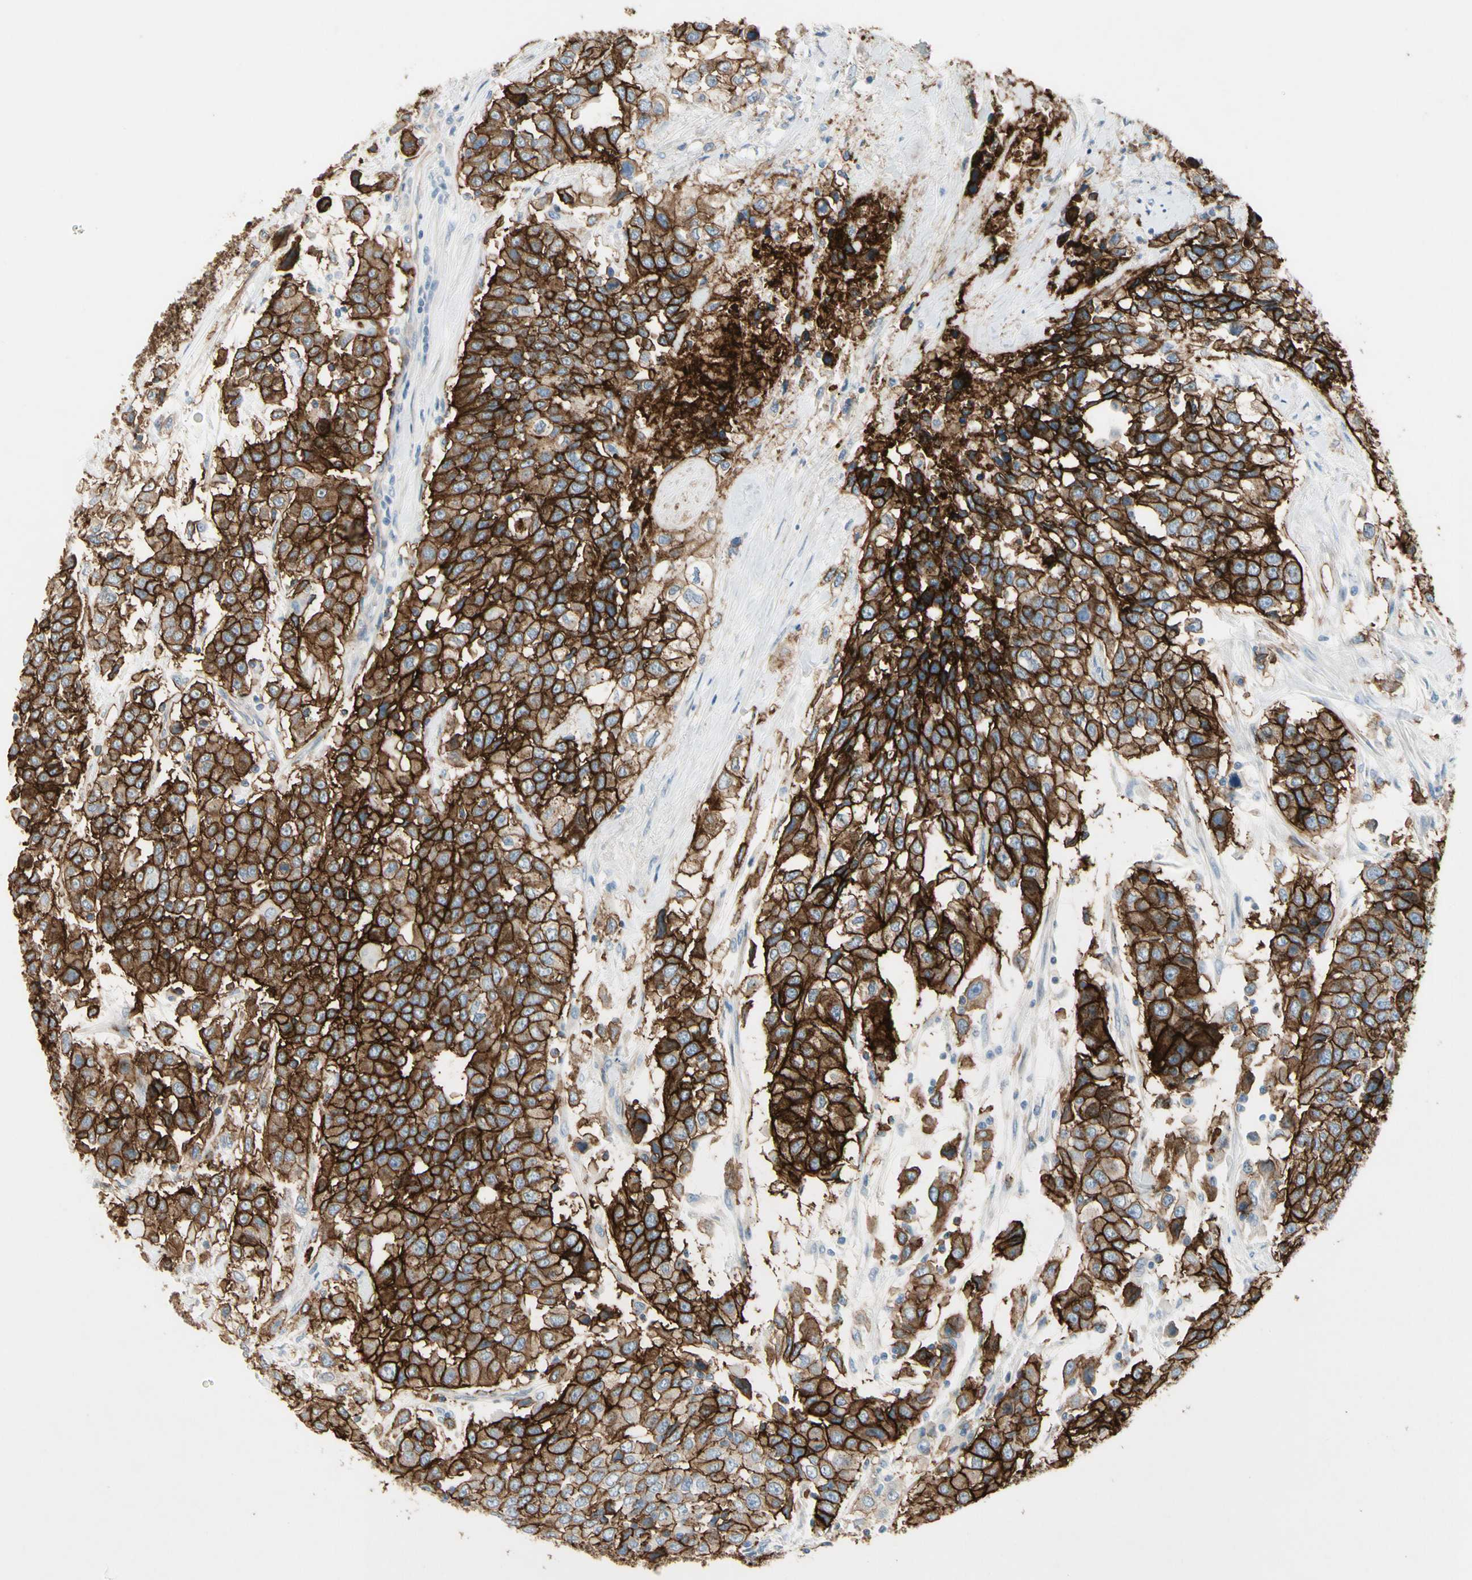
{"staining": {"intensity": "strong", "quantity": ">75%", "location": "cytoplasmic/membranous"}, "tissue": "urothelial cancer", "cell_type": "Tumor cells", "image_type": "cancer", "snomed": [{"axis": "morphology", "description": "Urothelial carcinoma, High grade"}, {"axis": "topography", "description": "Urinary bladder"}], "caption": "Urothelial cancer stained with DAB IHC demonstrates high levels of strong cytoplasmic/membranous expression in about >75% of tumor cells.", "gene": "ITGA3", "patient": {"sex": "female", "age": 80}}